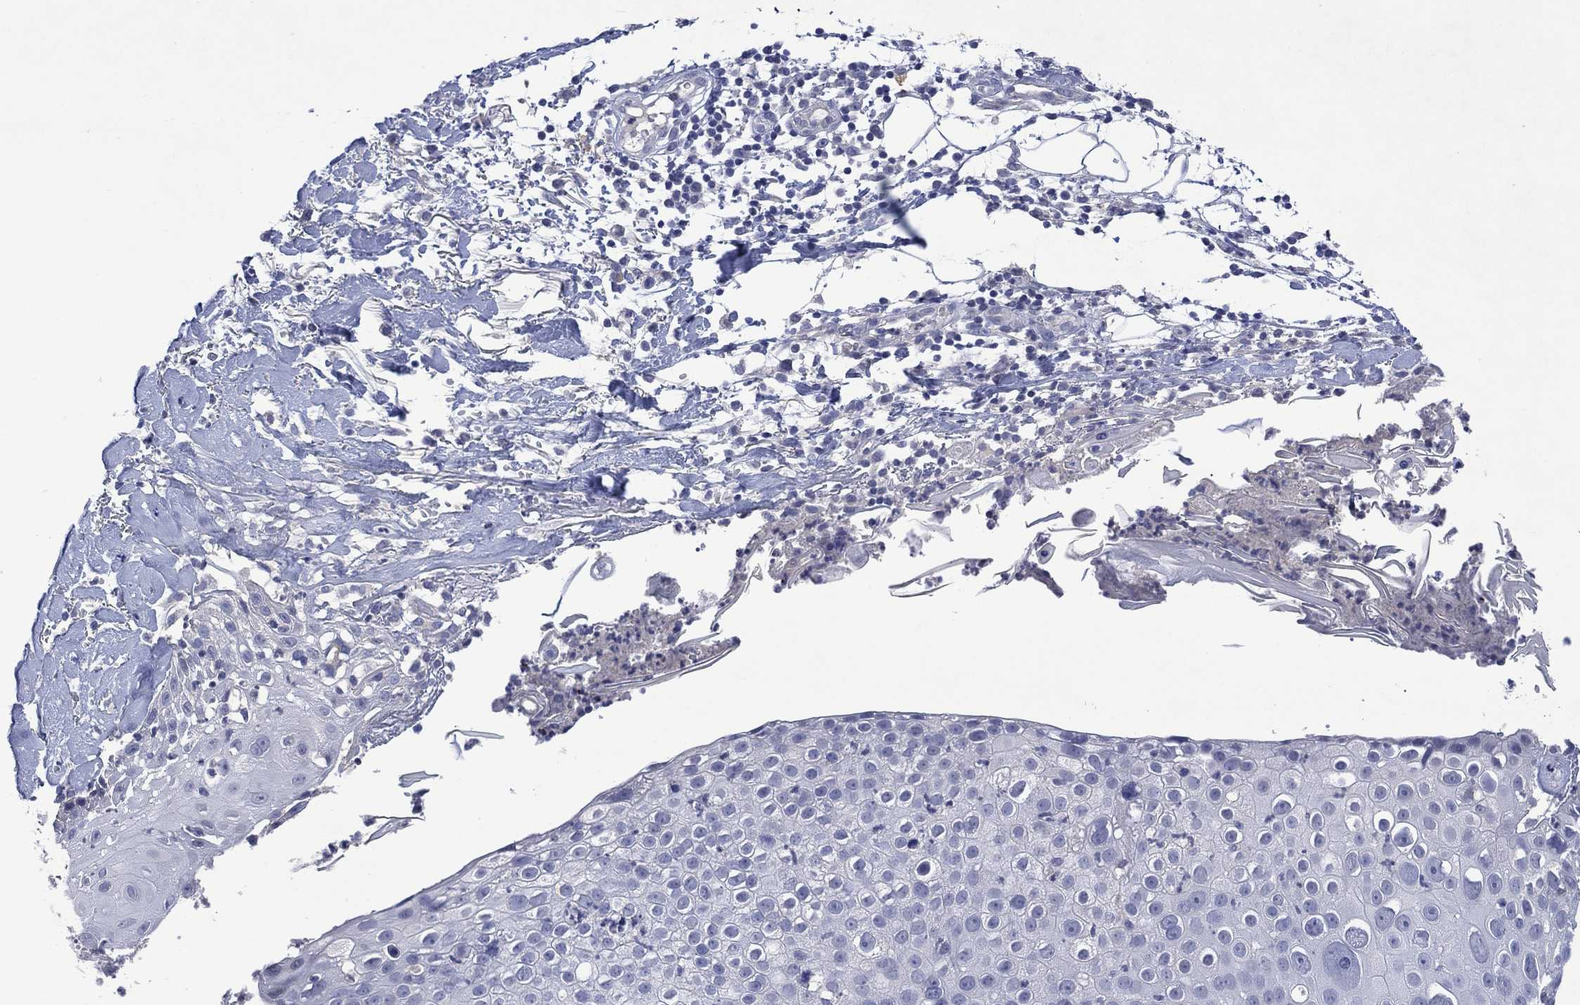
{"staining": {"intensity": "negative", "quantity": "none", "location": "none"}, "tissue": "skin cancer", "cell_type": "Tumor cells", "image_type": "cancer", "snomed": [{"axis": "morphology", "description": "Squamous cell carcinoma, NOS"}, {"axis": "topography", "description": "Skin"}], "caption": "DAB (3,3'-diaminobenzidine) immunohistochemical staining of human squamous cell carcinoma (skin) demonstrates no significant positivity in tumor cells.", "gene": "ASB10", "patient": {"sex": "male", "age": 71}}